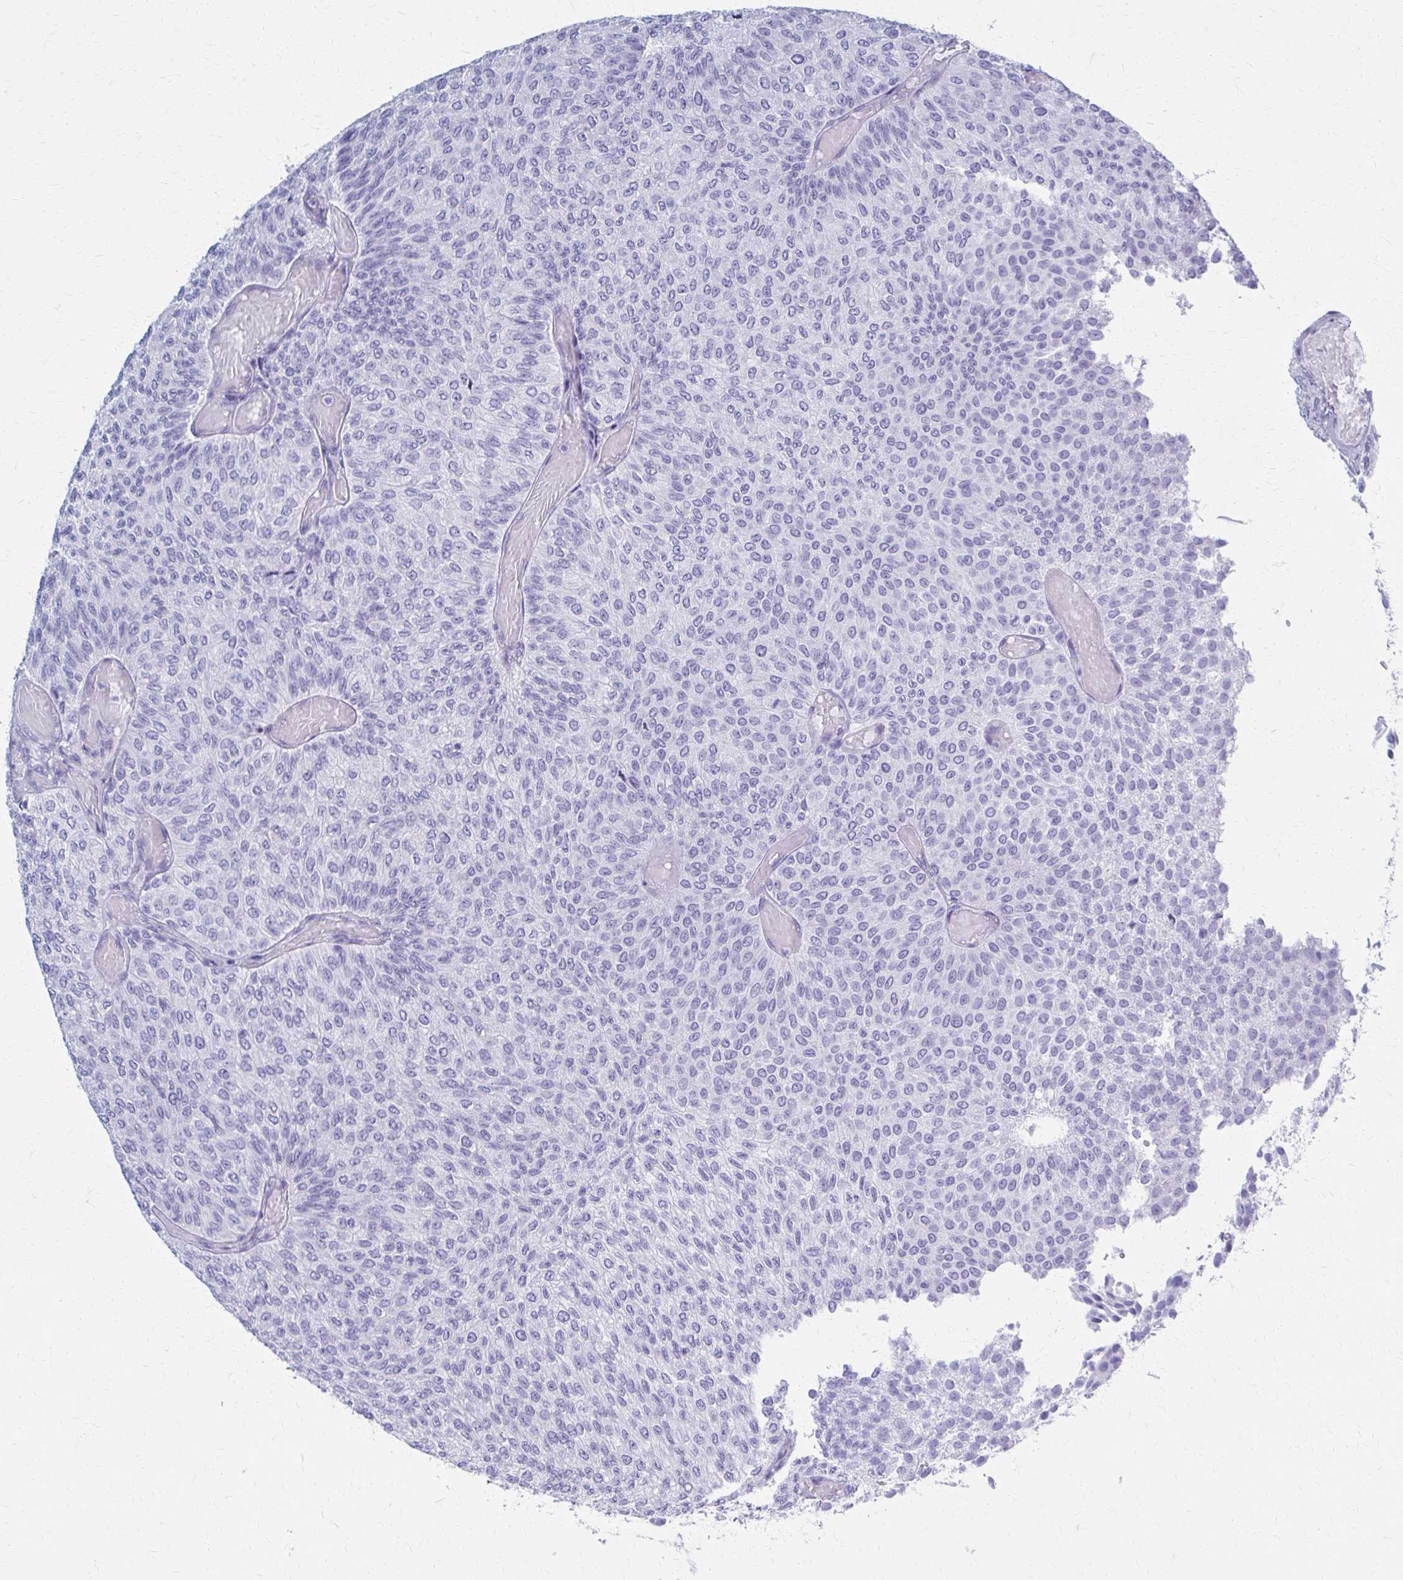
{"staining": {"intensity": "negative", "quantity": "none", "location": "none"}, "tissue": "urothelial cancer", "cell_type": "Tumor cells", "image_type": "cancer", "snomed": [{"axis": "morphology", "description": "Urothelial carcinoma, Low grade"}, {"axis": "topography", "description": "Urinary bladder"}], "caption": "IHC image of neoplastic tissue: low-grade urothelial carcinoma stained with DAB shows no significant protein positivity in tumor cells.", "gene": "CELF5", "patient": {"sex": "male", "age": 78}}